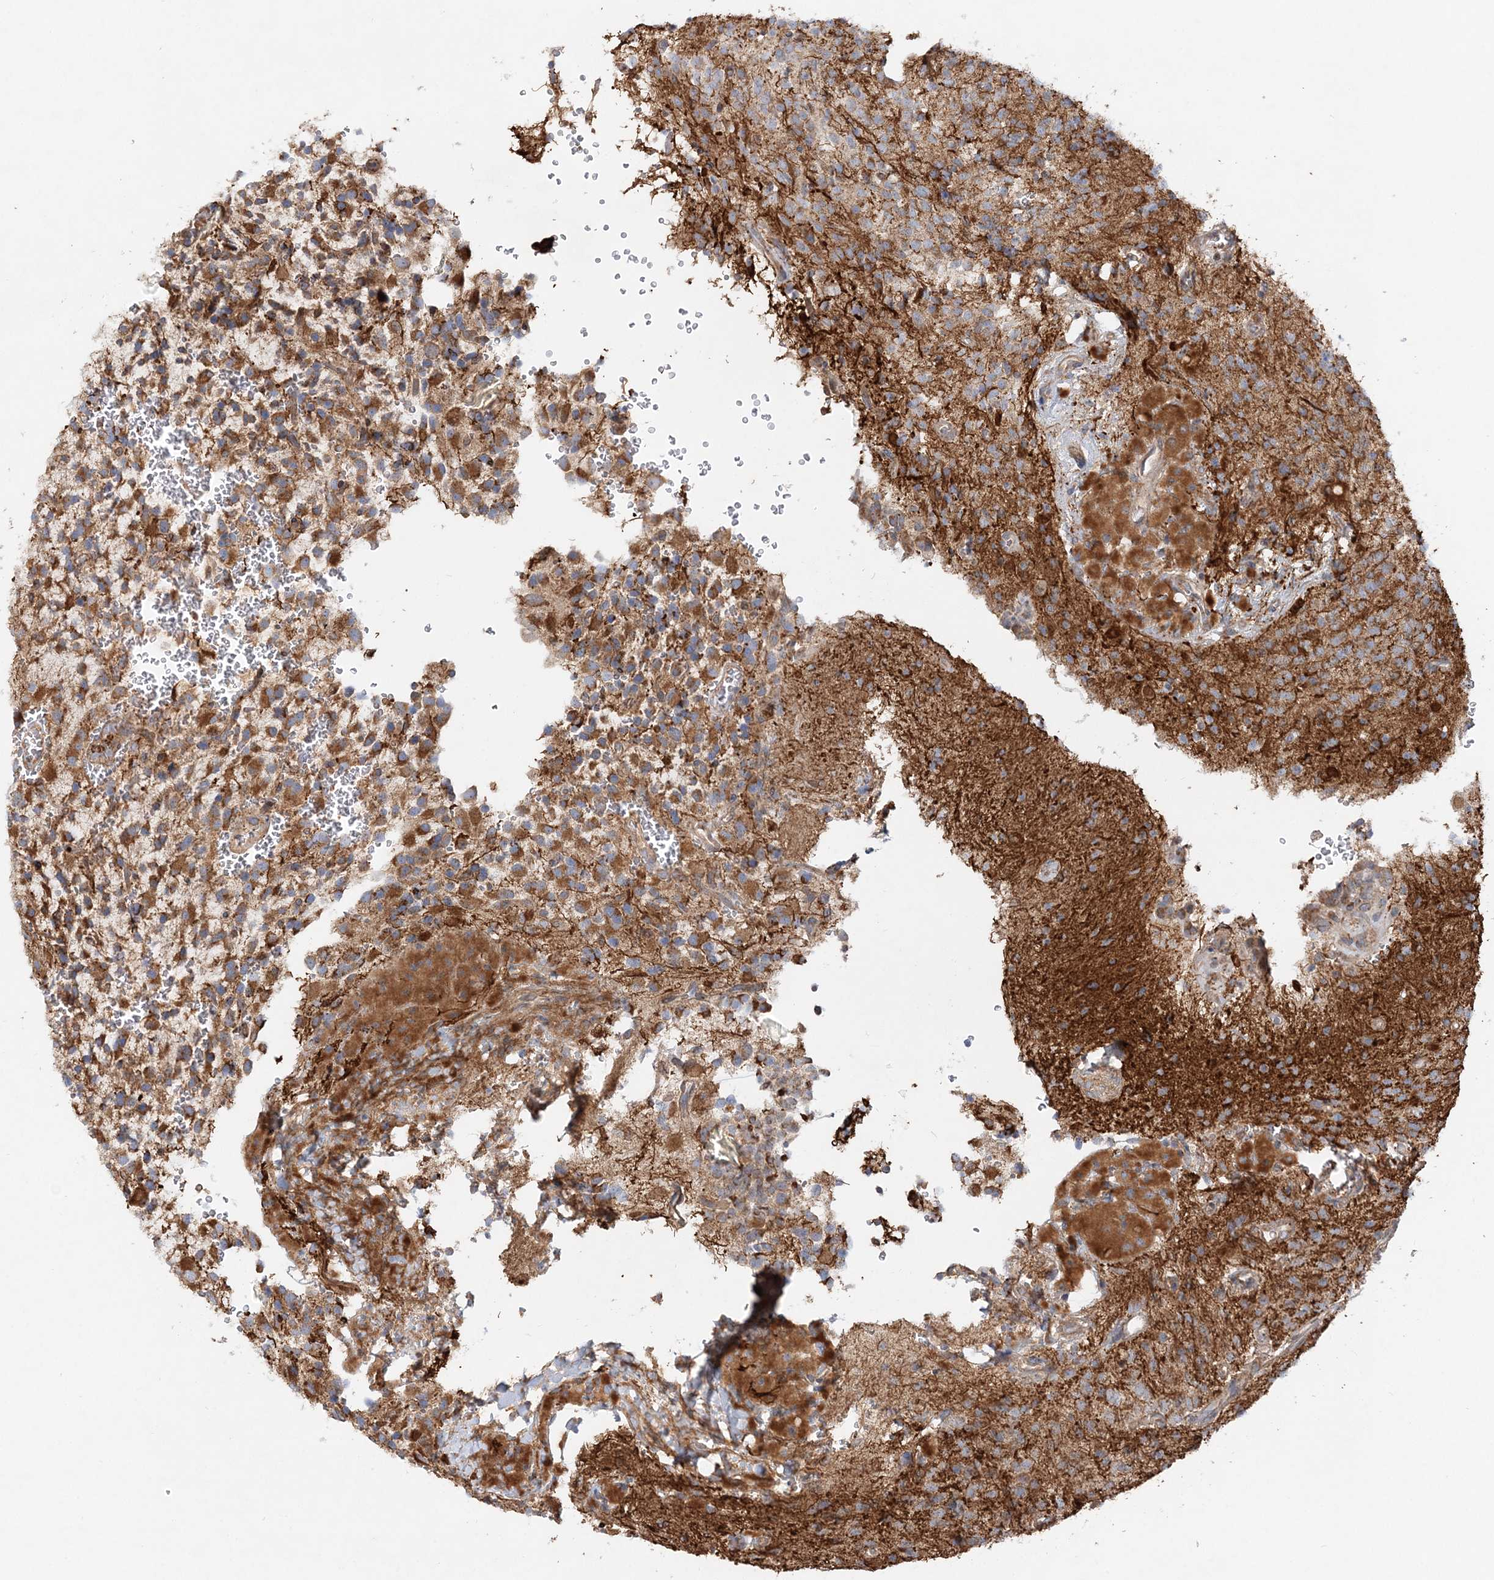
{"staining": {"intensity": "moderate", "quantity": ">75%", "location": "cytoplasmic/membranous"}, "tissue": "glioma", "cell_type": "Tumor cells", "image_type": "cancer", "snomed": [{"axis": "morphology", "description": "Glioma, malignant, High grade"}, {"axis": "topography", "description": "Brain"}], "caption": "Tumor cells exhibit moderate cytoplasmic/membranous expression in approximately >75% of cells in malignant glioma (high-grade).", "gene": "ZFYVE16", "patient": {"sex": "male", "age": 34}}